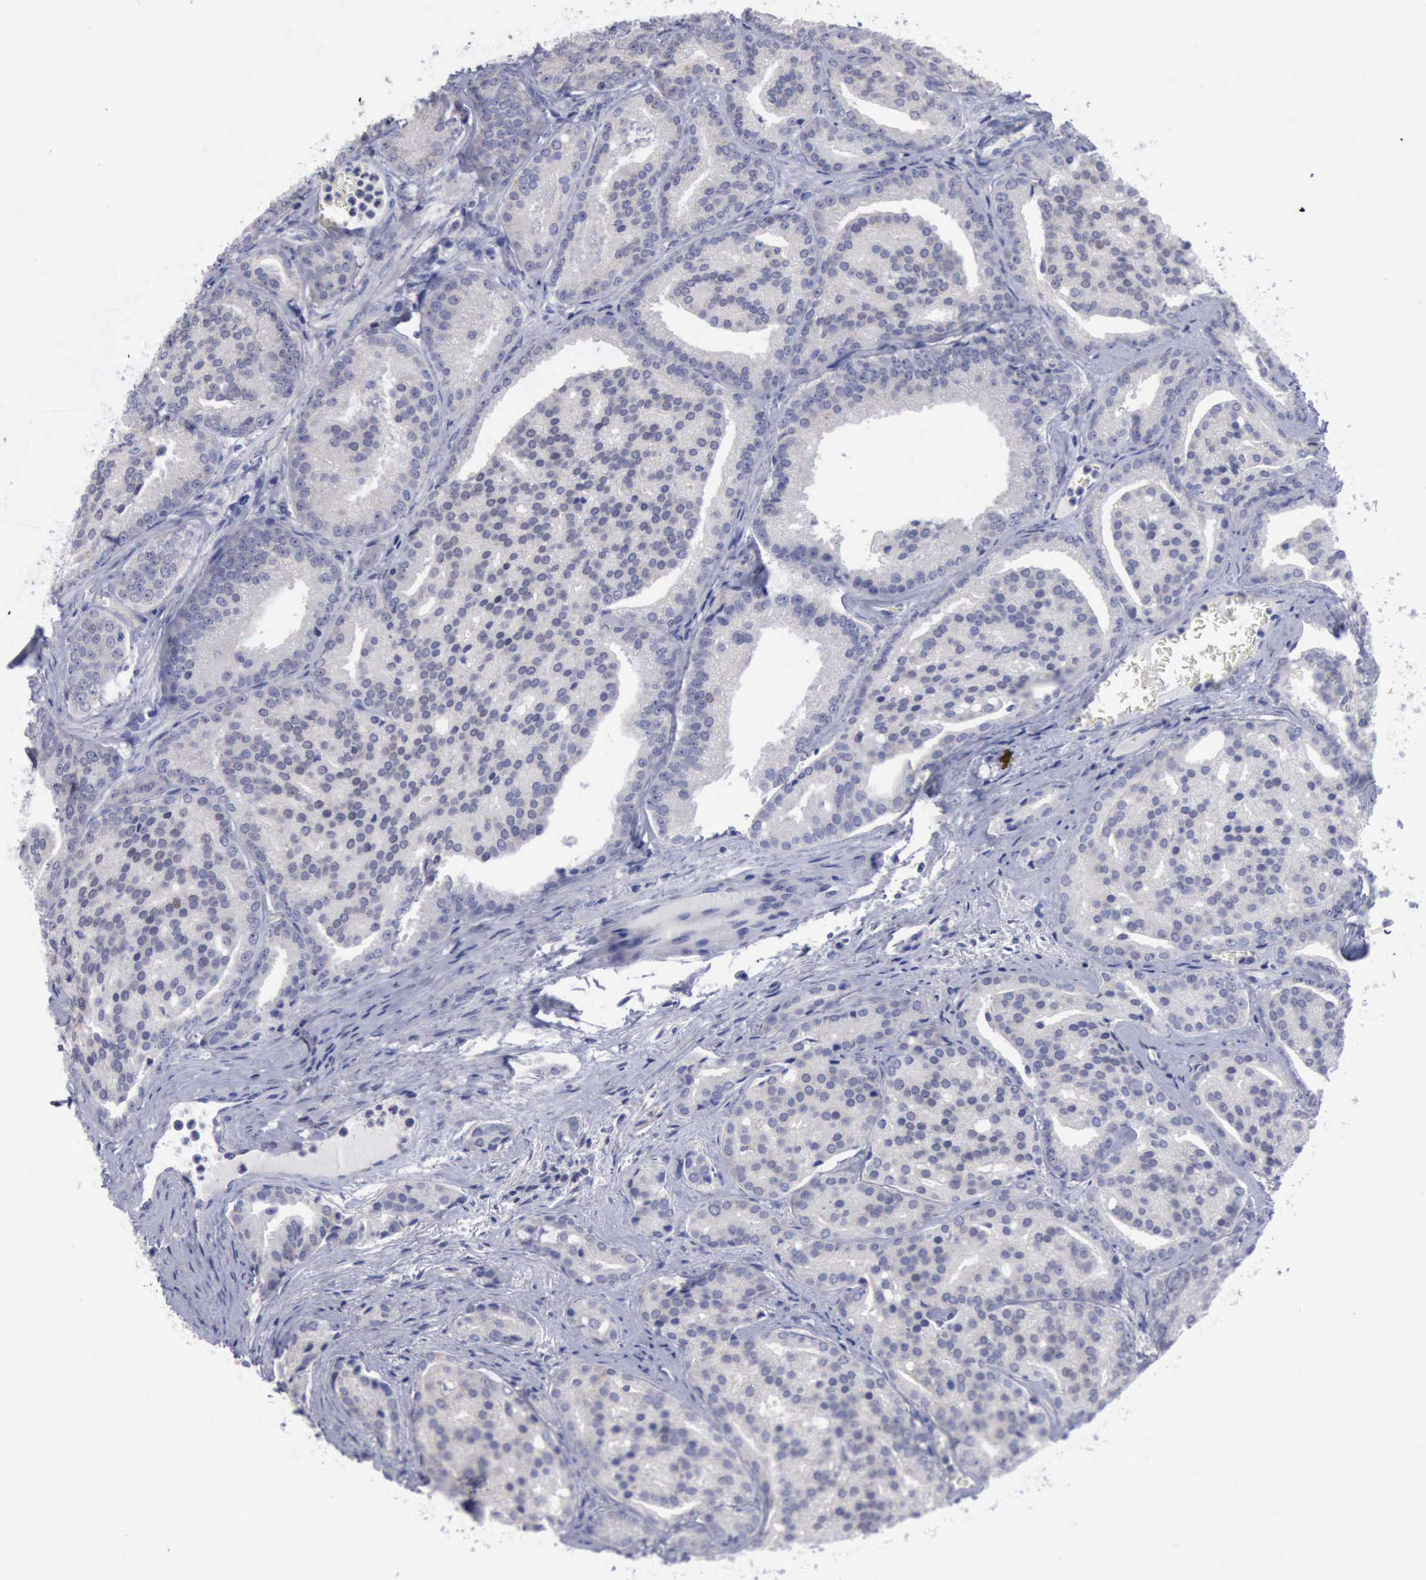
{"staining": {"intensity": "negative", "quantity": "none", "location": "none"}, "tissue": "prostate cancer", "cell_type": "Tumor cells", "image_type": "cancer", "snomed": [{"axis": "morphology", "description": "Adenocarcinoma, High grade"}, {"axis": "topography", "description": "Prostate"}], "caption": "The image displays no staining of tumor cells in adenocarcinoma (high-grade) (prostate).", "gene": "SATB2", "patient": {"sex": "male", "age": 64}}